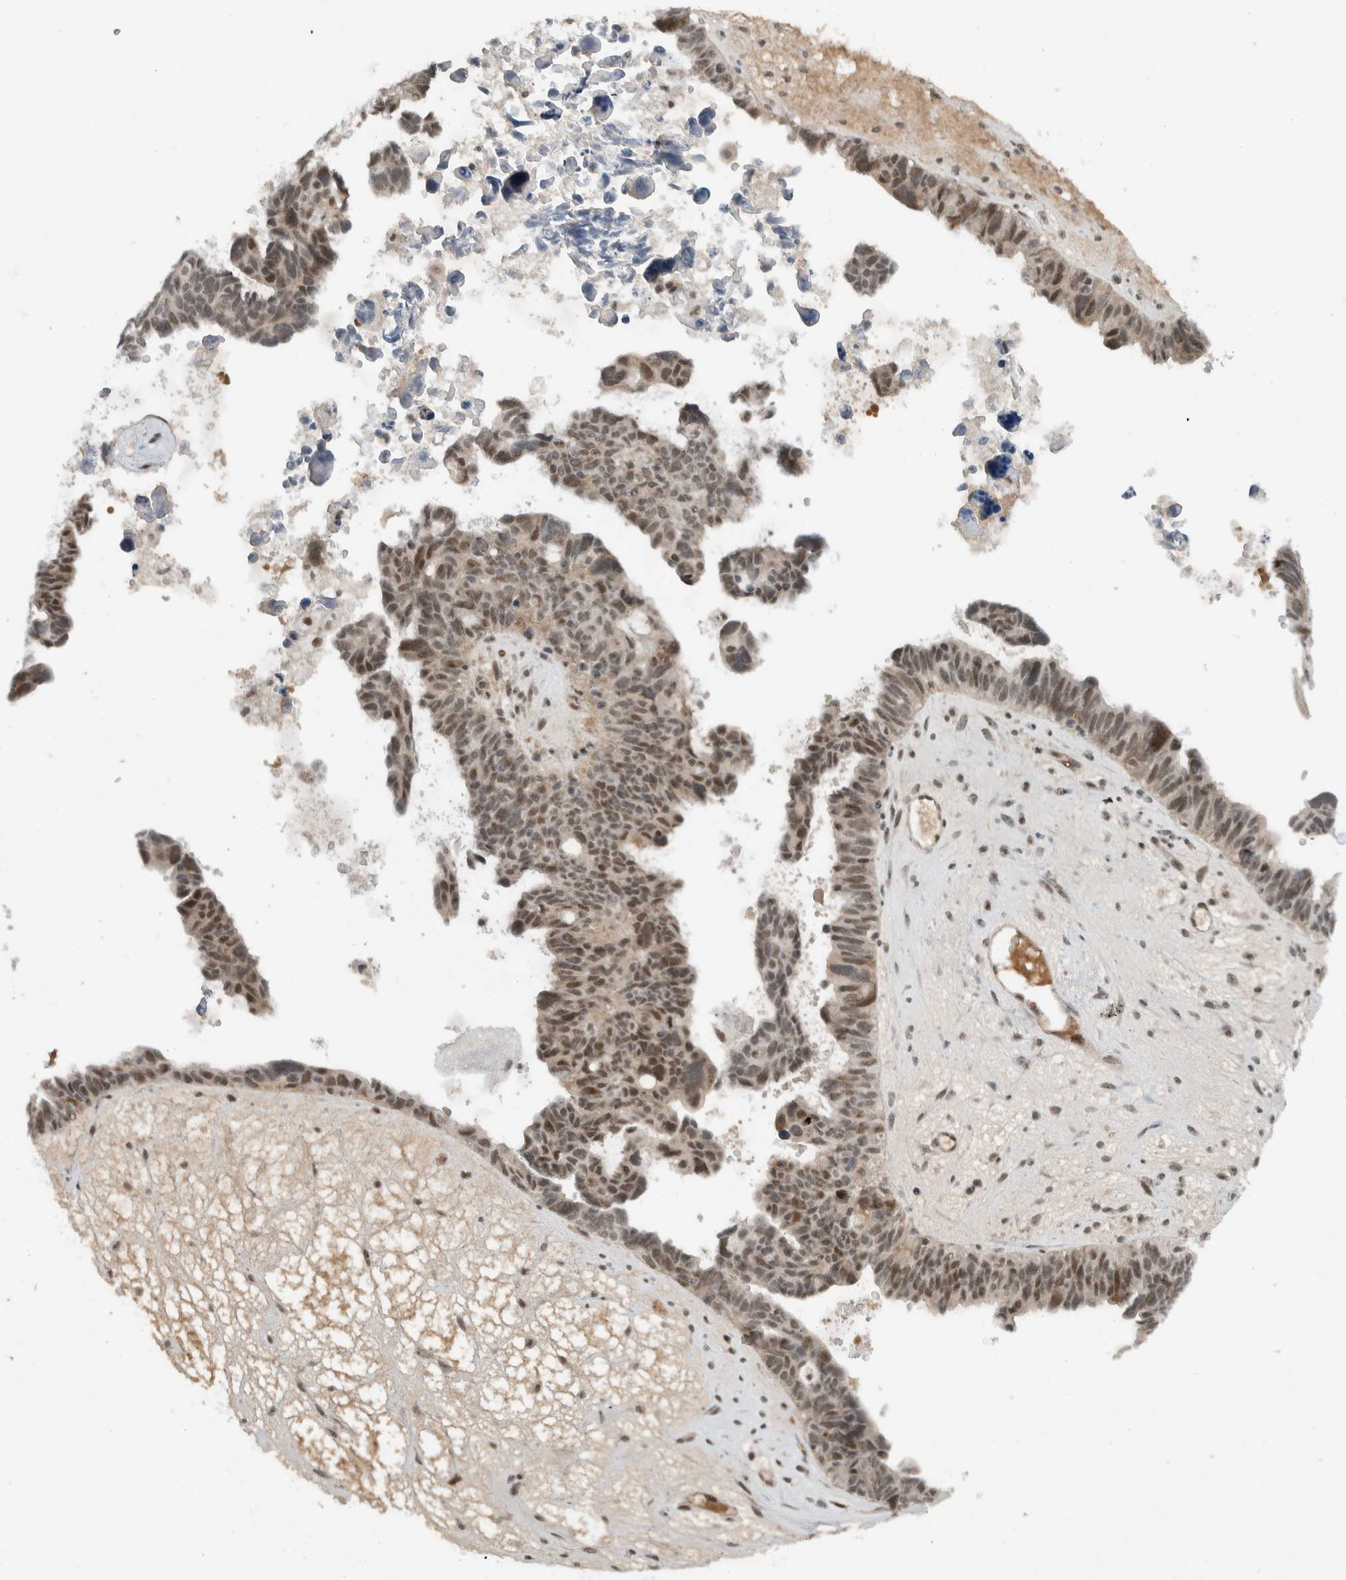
{"staining": {"intensity": "moderate", "quantity": ">75%", "location": "nuclear"}, "tissue": "ovarian cancer", "cell_type": "Tumor cells", "image_type": "cancer", "snomed": [{"axis": "morphology", "description": "Cystadenocarcinoma, serous, NOS"}, {"axis": "topography", "description": "Ovary"}], "caption": "DAB immunohistochemical staining of ovarian cancer demonstrates moderate nuclear protein expression in about >75% of tumor cells. (DAB IHC with brightfield microscopy, high magnification).", "gene": "ZFP91", "patient": {"sex": "female", "age": 79}}